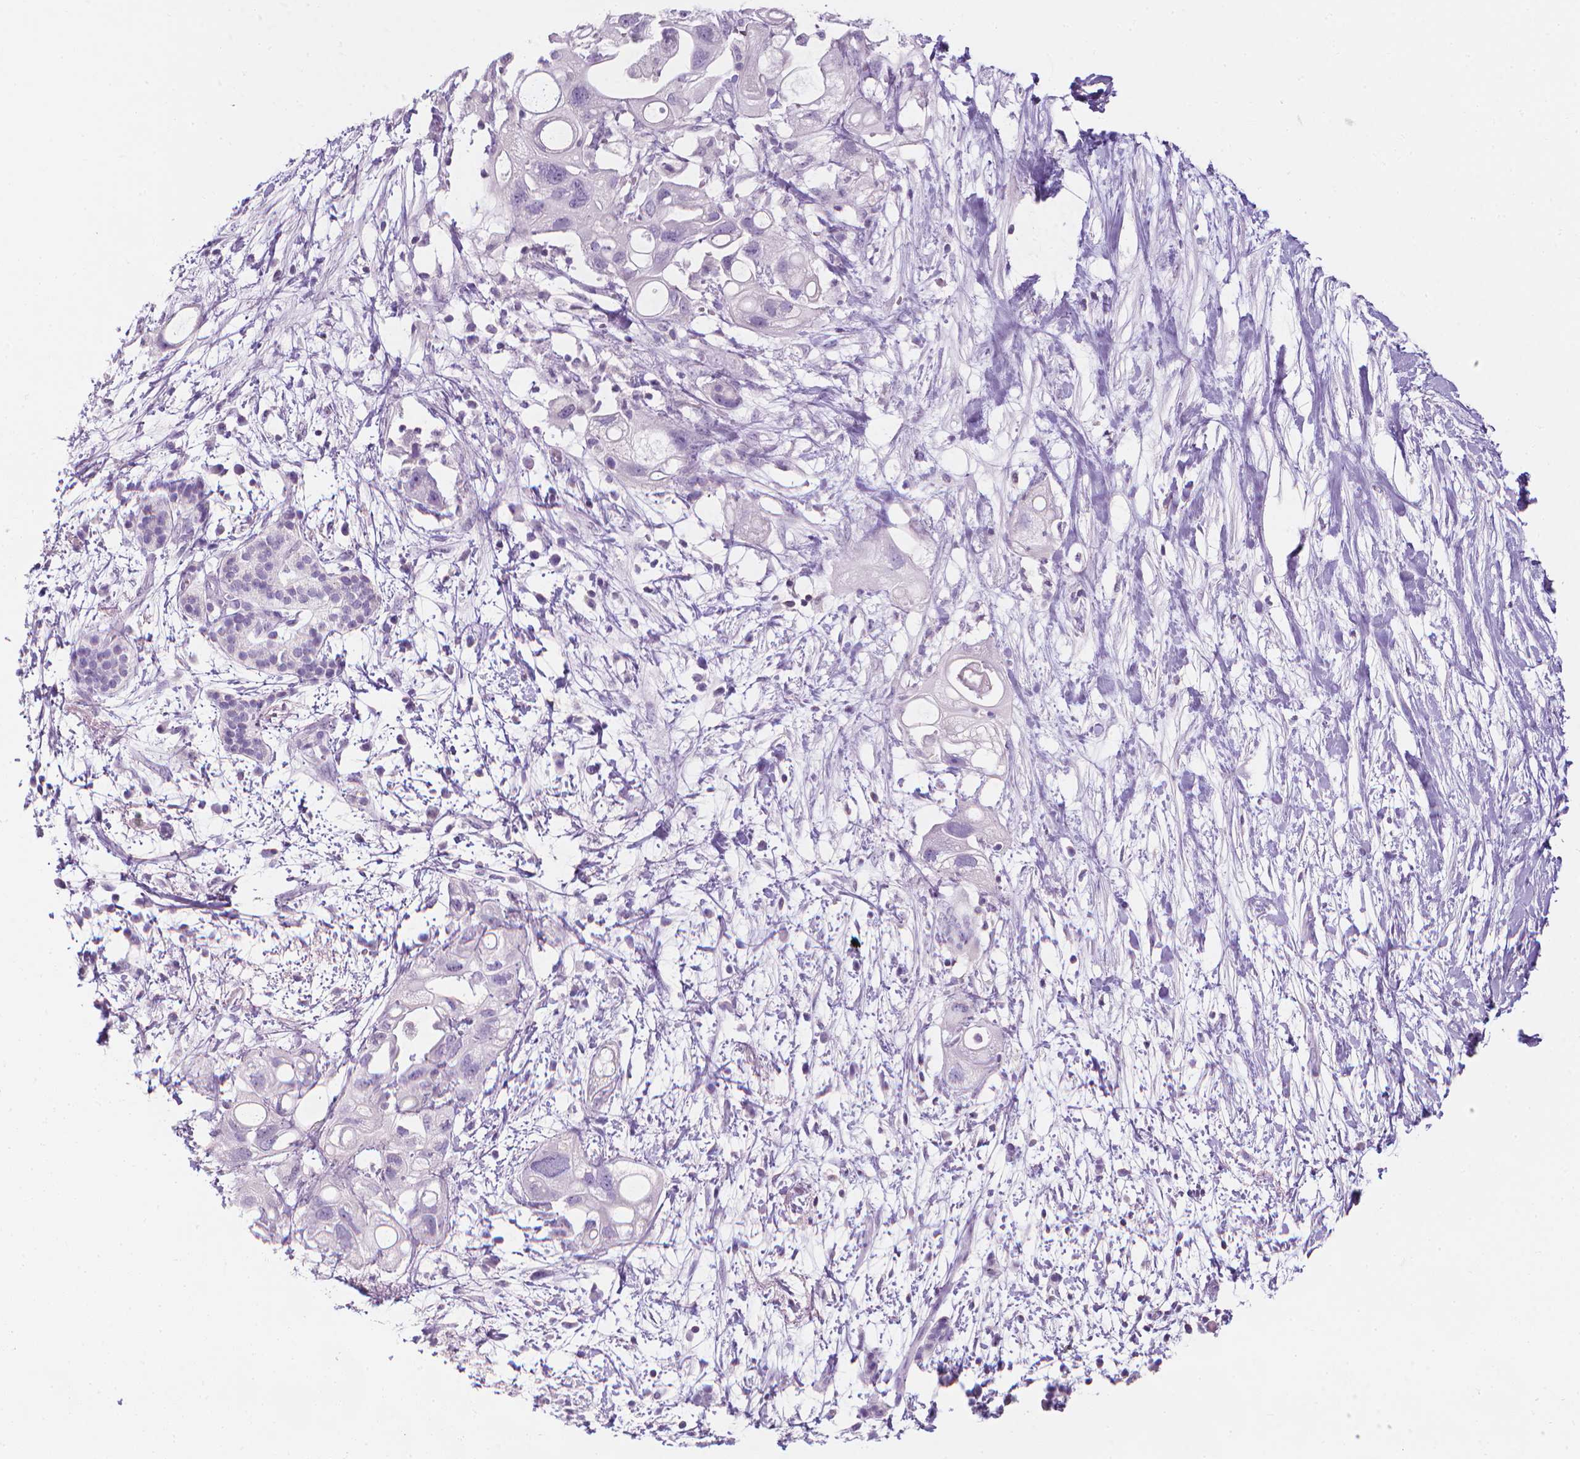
{"staining": {"intensity": "negative", "quantity": "none", "location": "none"}, "tissue": "pancreatic cancer", "cell_type": "Tumor cells", "image_type": "cancer", "snomed": [{"axis": "morphology", "description": "Adenocarcinoma, NOS"}, {"axis": "topography", "description": "Pancreas"}], "caption": "Immunohistochemistry (IHC) of human pancreatic cancer shows no positivity in tumor cells.", "gene": "DCAF8L1", "patient": {"sex": "female", "age": 72}}